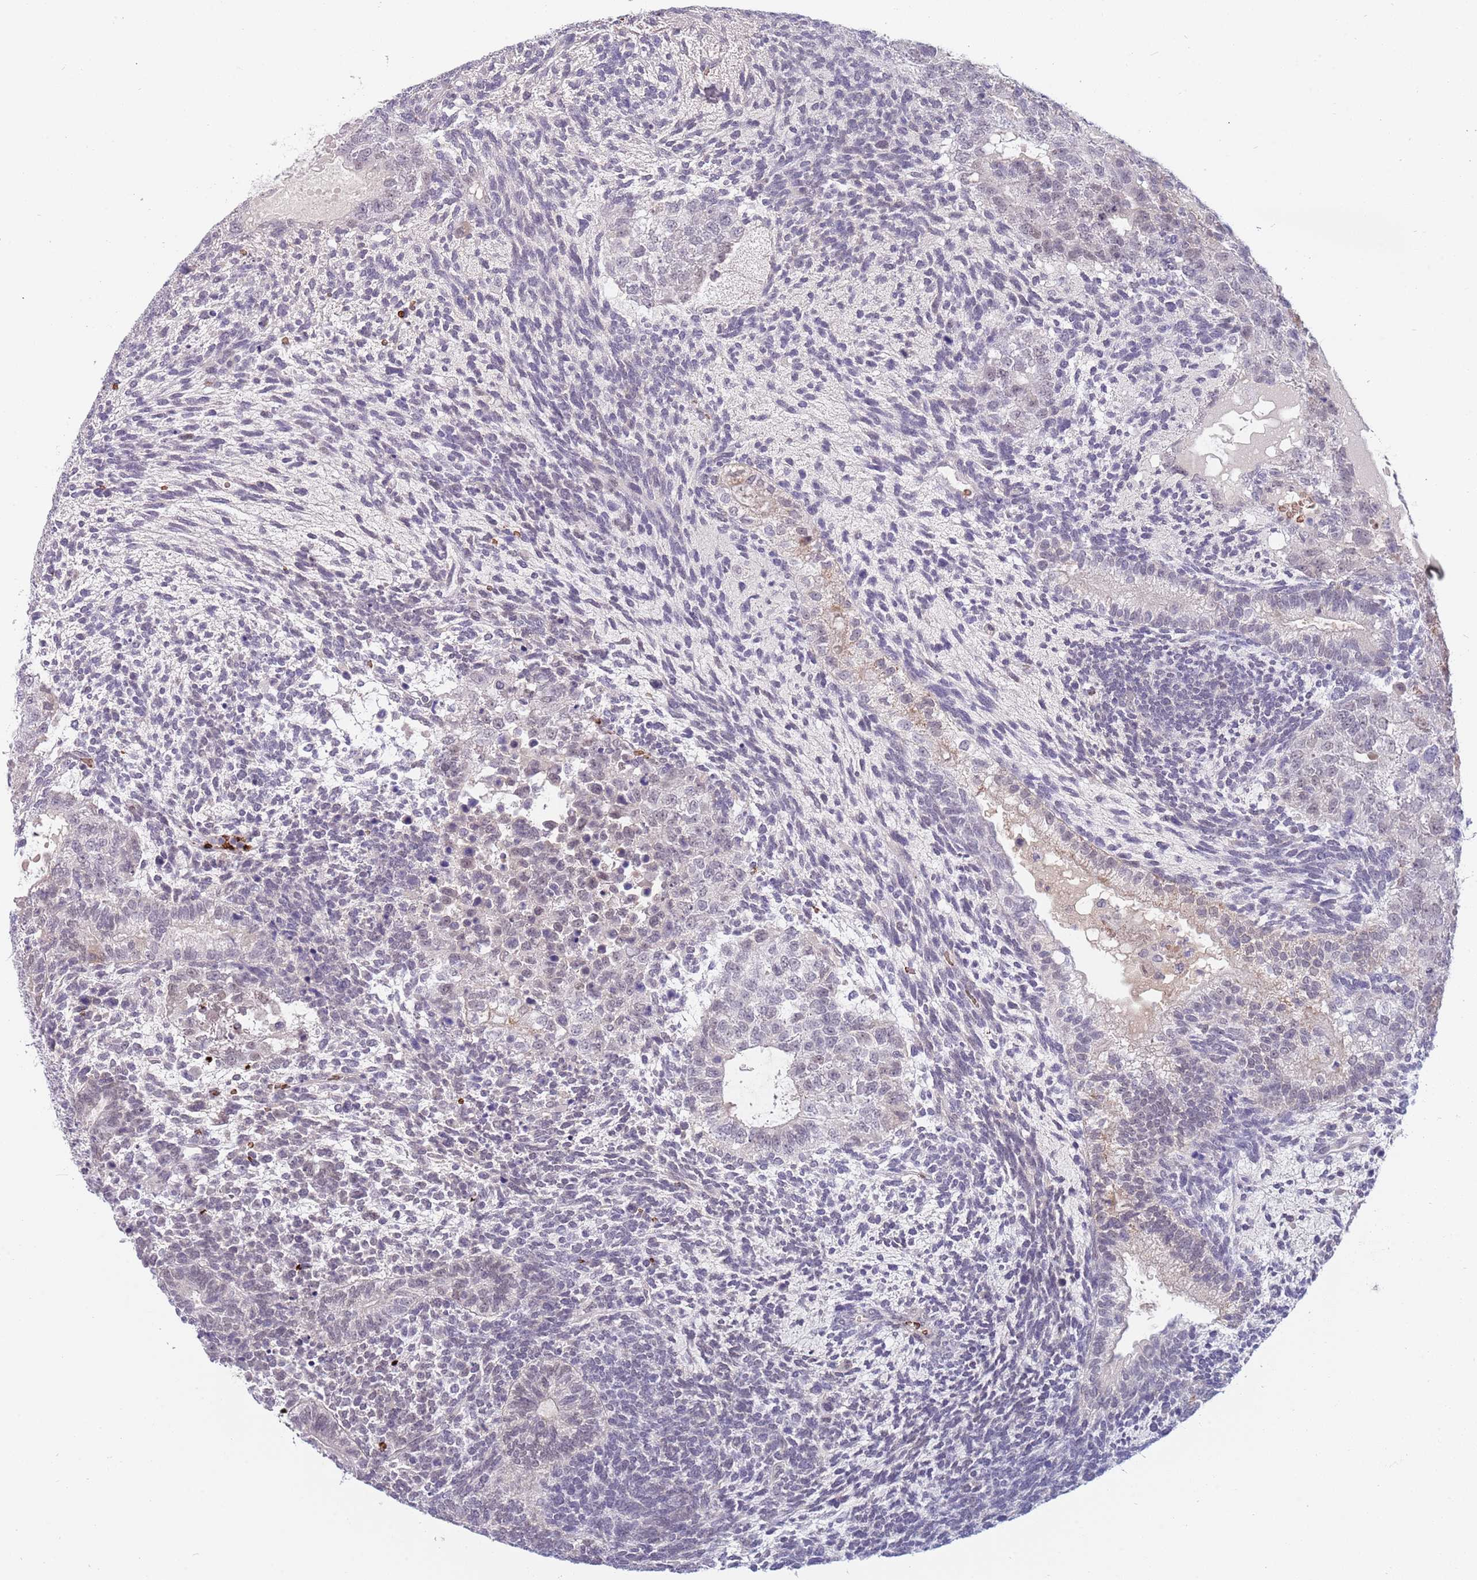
{"staining": {"intensity": "weak", "quantity": "25%-75%", "location": "nuclear"}, "tissue": "testis cancer", "cell_type": "Tumor cells", "image_type": "cancer", "snomed": [{"axis": "morphology", "description": "Carcinoma, Embryonal, NOS"}, {"axis": "topography", "description": "Testis"}], "caption": "A histopathology image of human testis cancer (embryonal carcinoma) stained for a protein reveals weak nuclear brown staining in tumor cells. (DAB = brown stain, brightfield microscopy at high magnification).", "gene": "LYPD6B", "patient": {"sex": "male", "age": 23}}